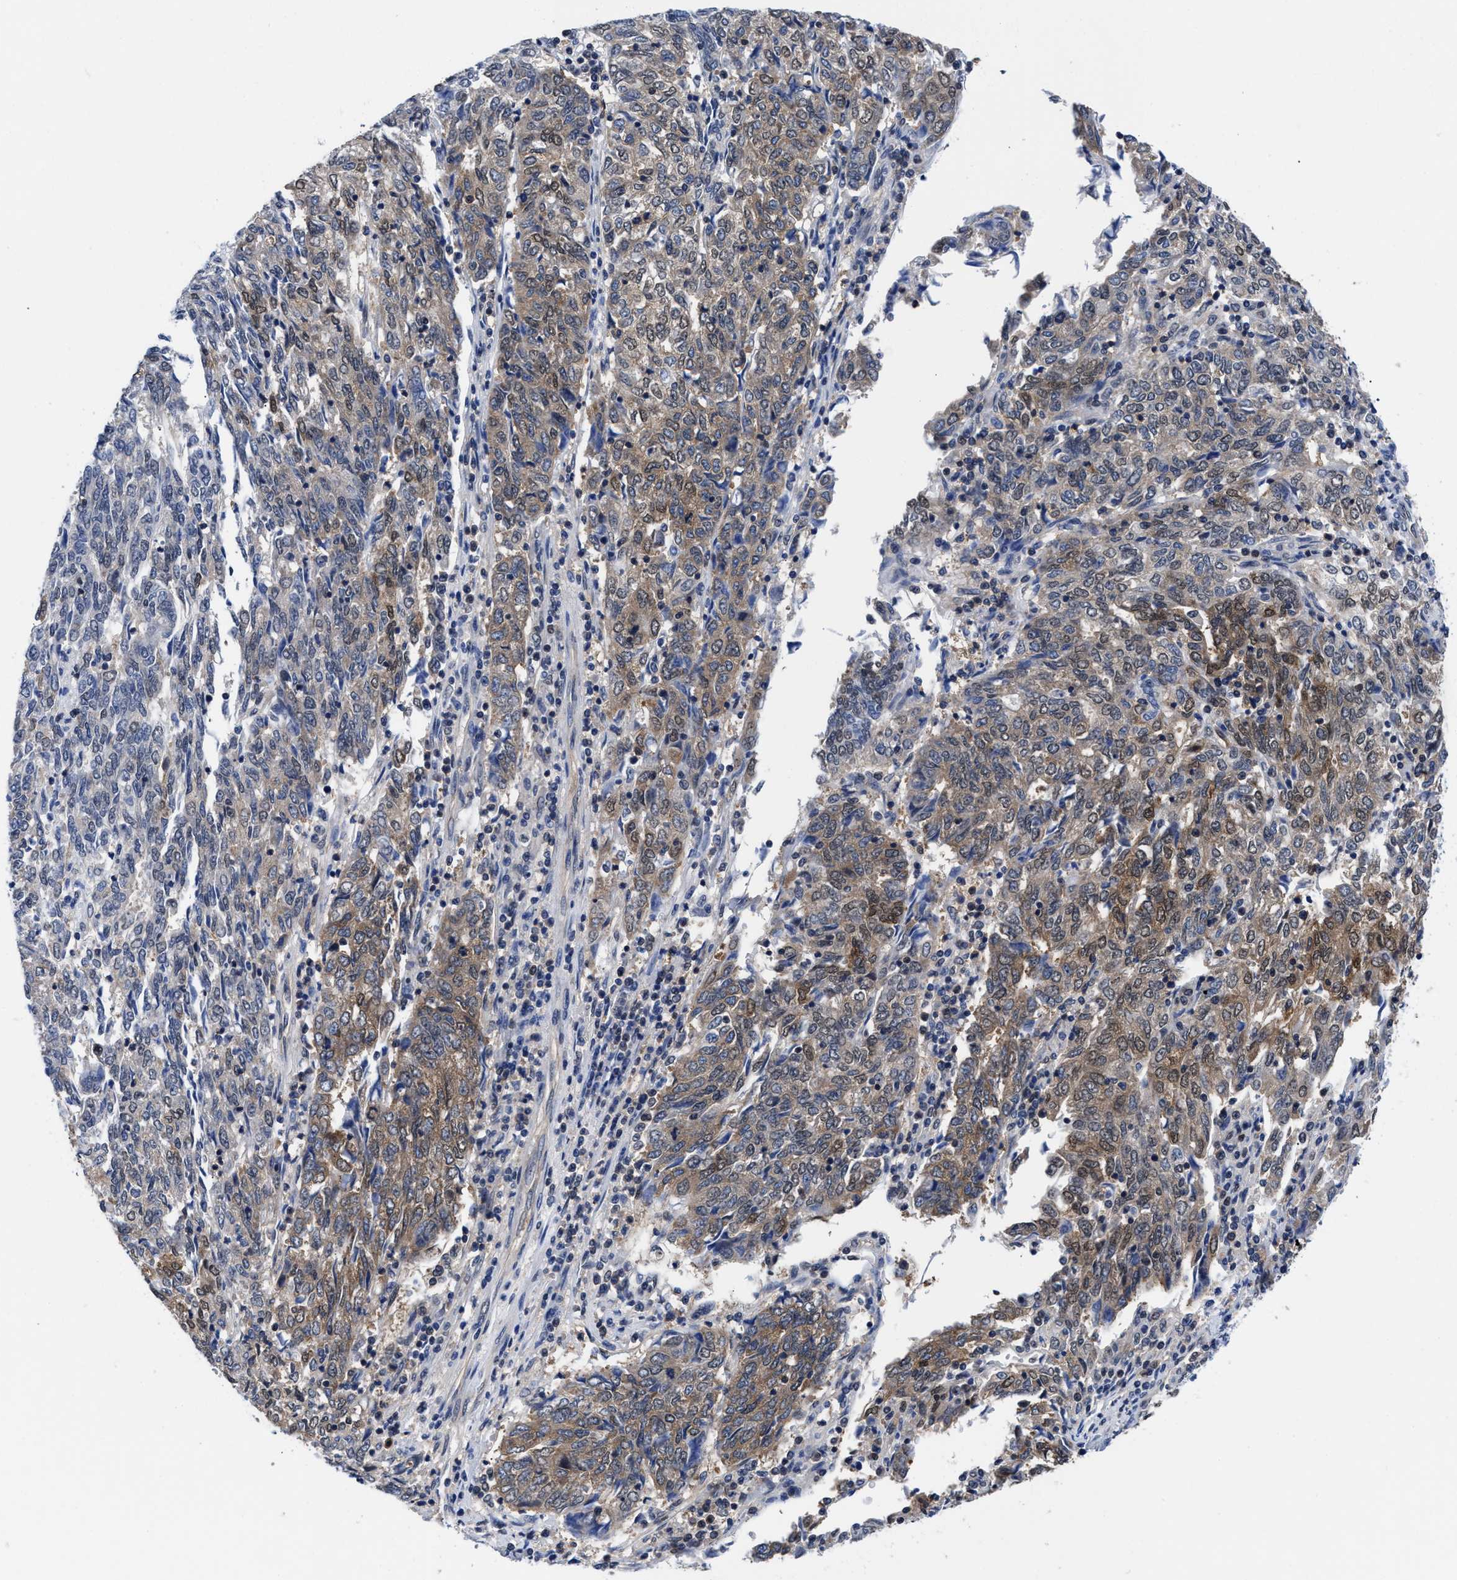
{"staining": {"intensity": "moderate", "quantity": "25%-75%", "location": "cytoplasmic/membranous"}, "tissue": "endometrial cancer", "cell_type": "Tumor cells", "image_type": "cancer", "snomed": [{"axis": "morphology", "description": "Adenocarcinoma, NOS"}, {"axis": "topography", "description": "Endometrium"}], "caption": "Endometrial cancer (adenocarcinoma) stained with a protein marker displays moderate staining in tumor cells.", "gene": "ACLY", "patient": {"sex": "female", "age": 80}}